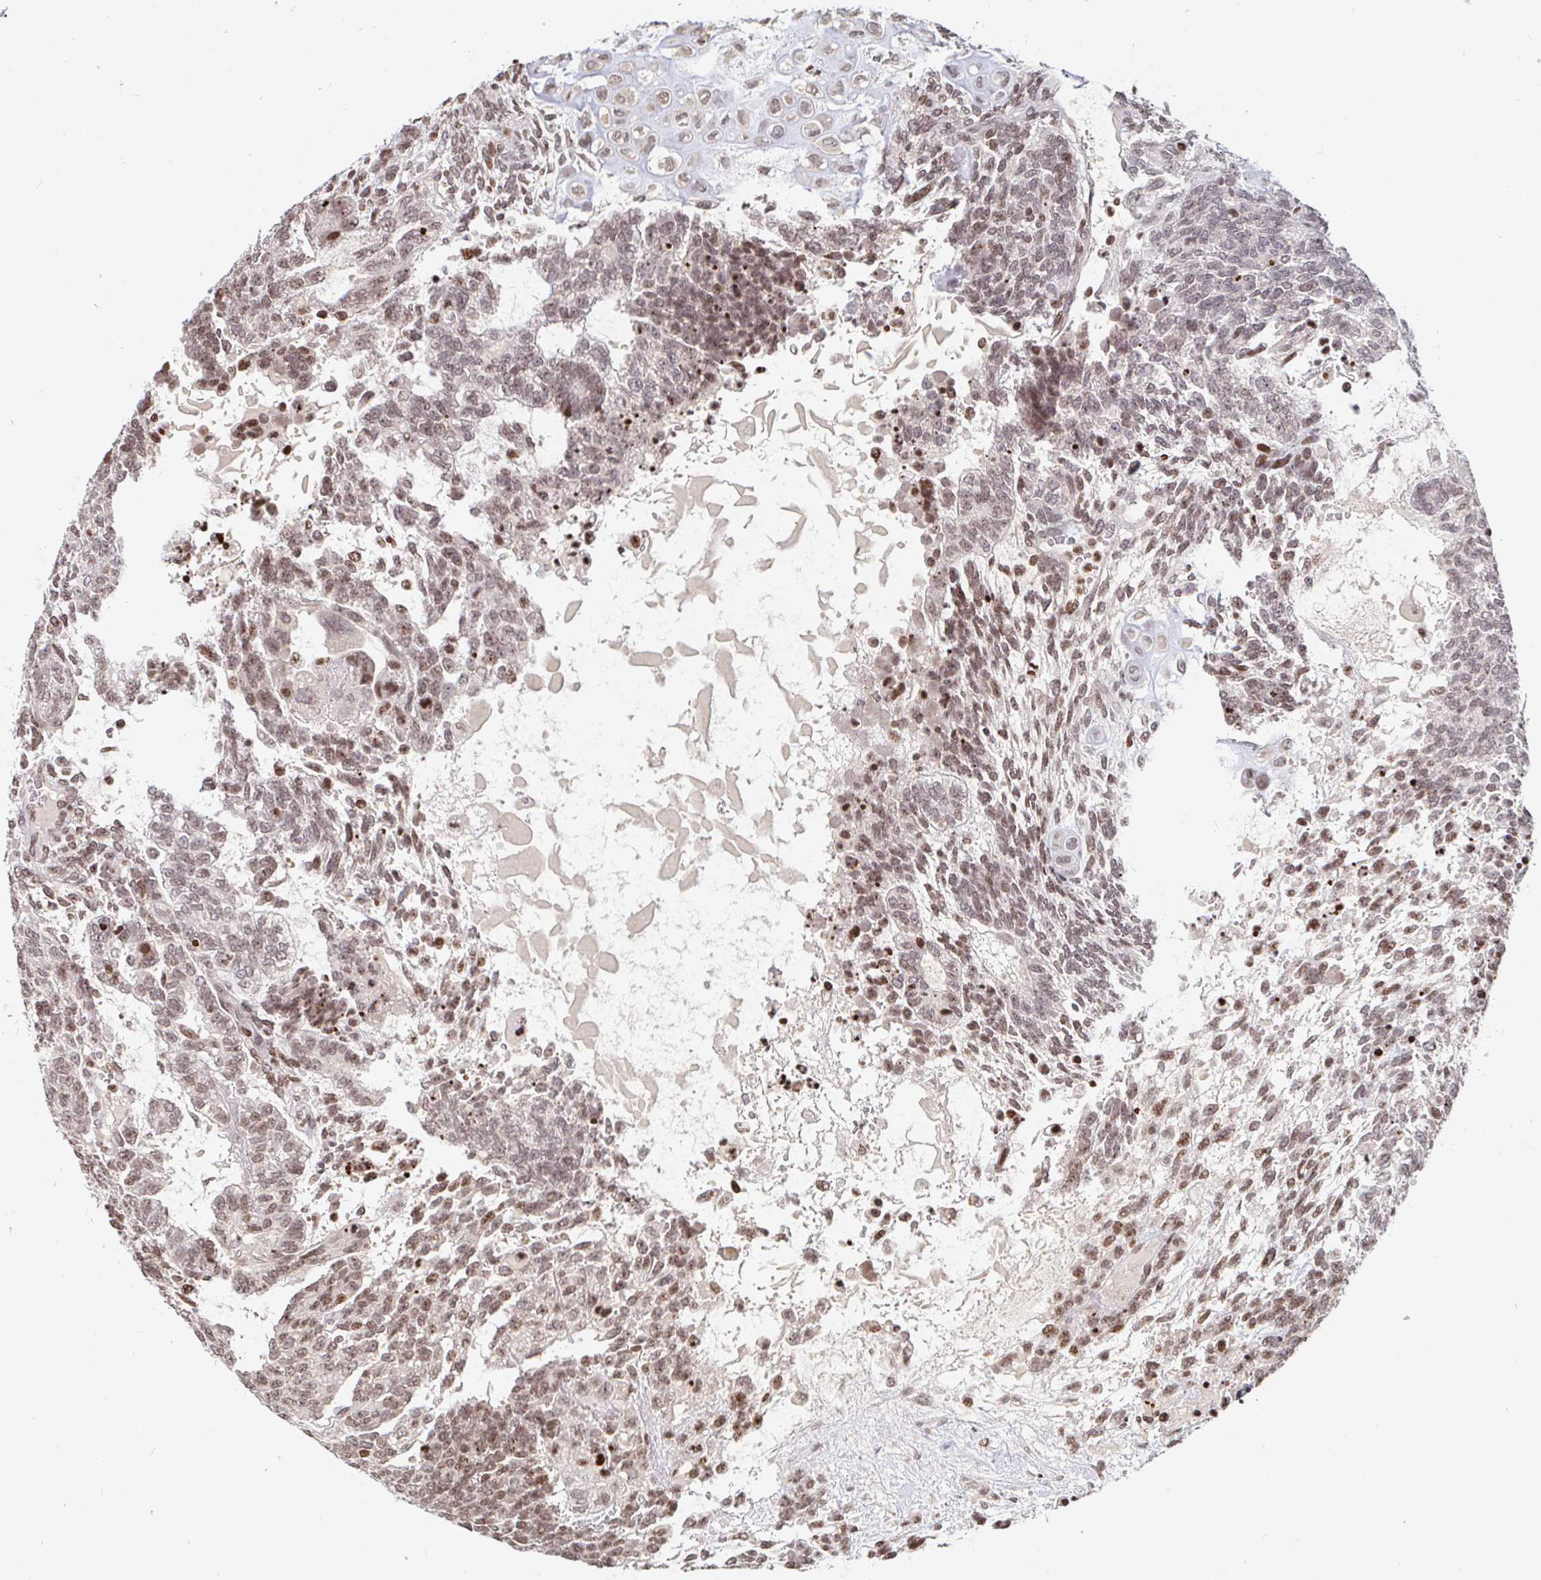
{"staining": {"intensity": "moderate", "quantity": ">75%", "location": "nuclear"}, "tissue": "testis cancer", "cell_type": "Tumor cells", "image_type": "cancer", "snomed": [{"axis": "morphology", "description": "Carcinoma, Embryonal, NOS"}, {"axis": "topography", "description": "Testis"}], "caption": "Protein staining of testis cancer tissue exhibits moderate nuclear staining in approximately >75% of tumor cells. (brown staining indicates protein expression, while blue staining denotes nuclei).", "gene": "HOXC10", "patient": {"sex": "male", "age": 23}}